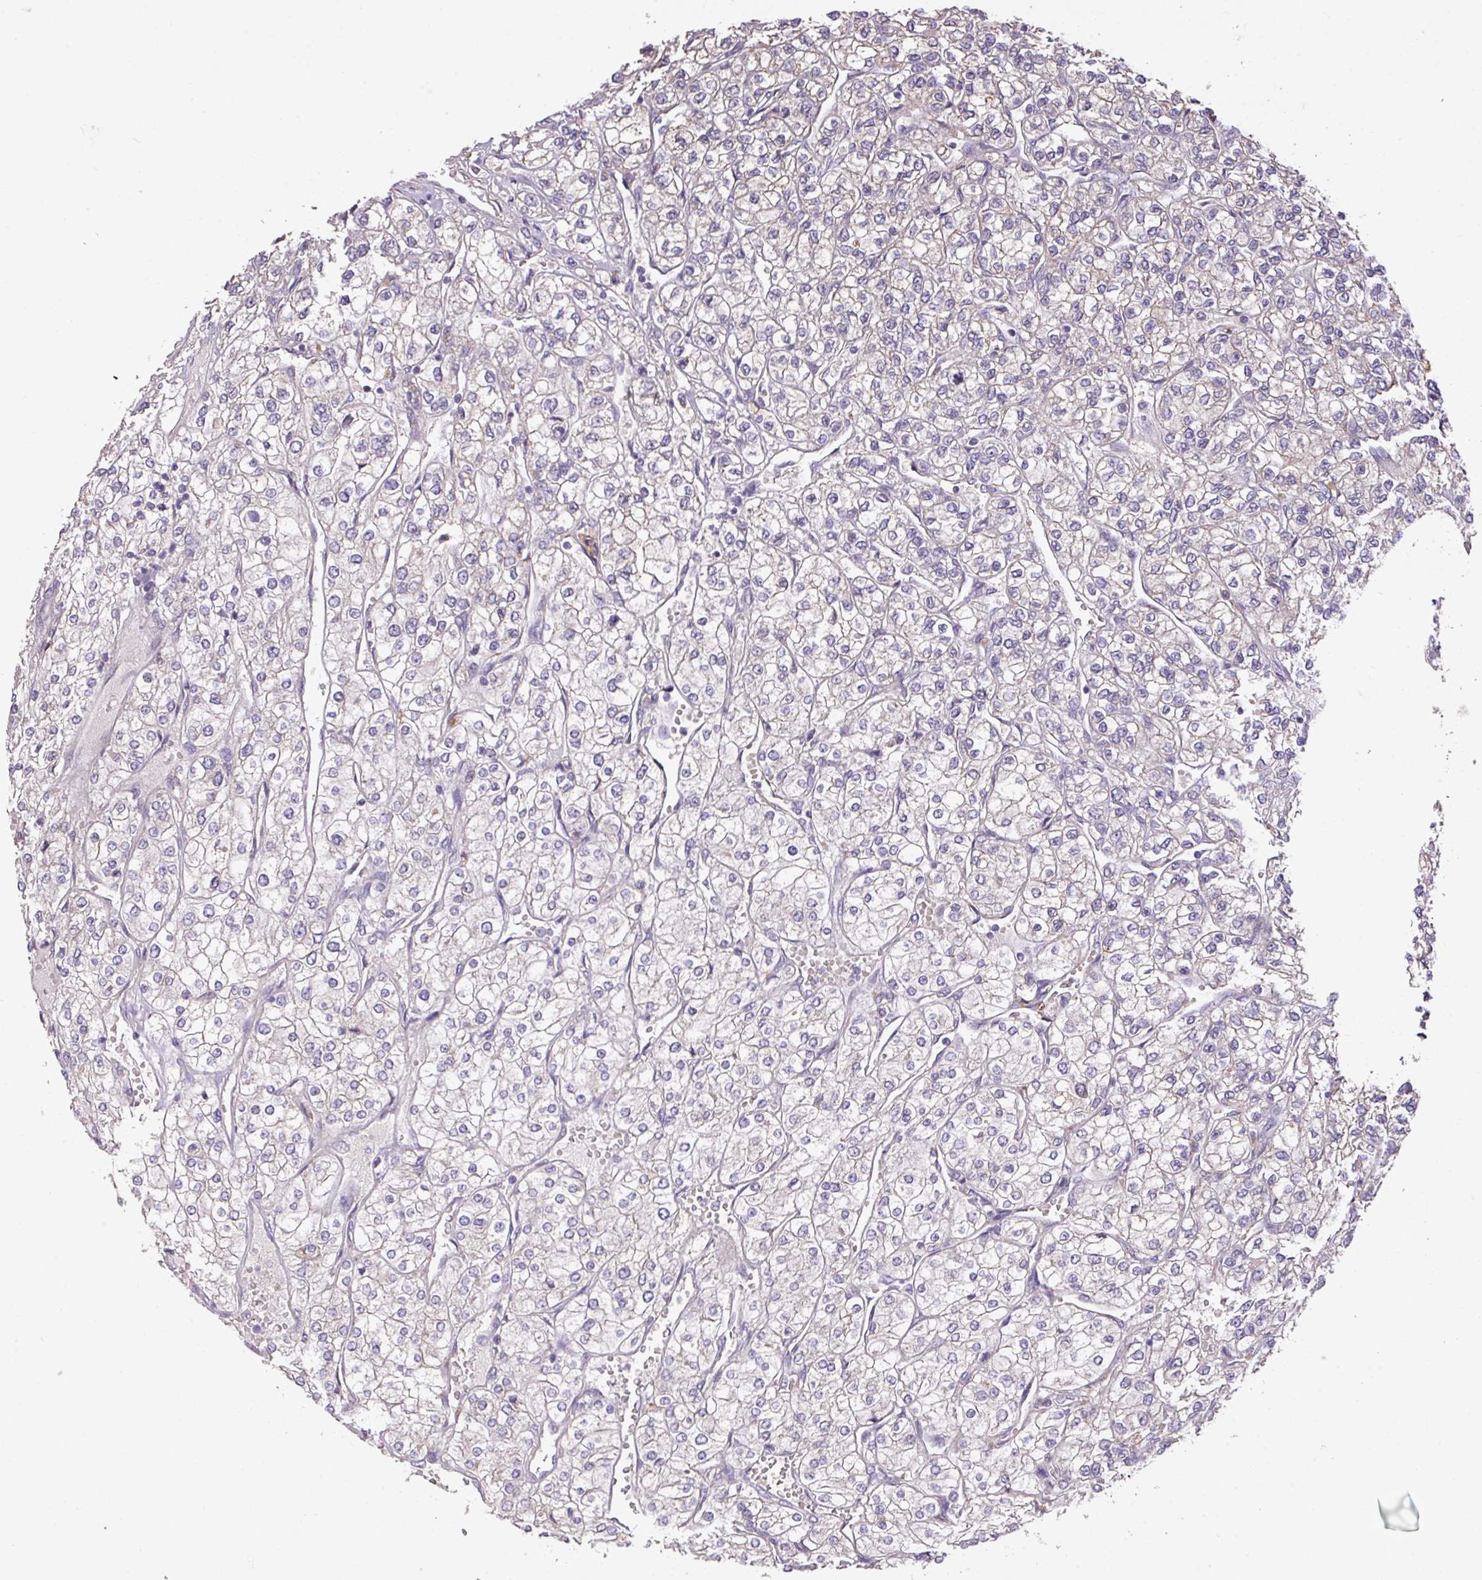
{"staining": {"intensity": "negative", "quantity": "none", "location": "none"}, "tissue": "renal cancer", "cell_type": "Tumor cells", "image_type": "cancer", "snomed": [{"axis": "morphology", "description": "Adenocarcinoma, NOS"}, {"axis": "topography", "description": "Kidney"}], "caption": "High magnification brightfield microscopy of renal adenocarcinoma stained with DAB (3,3'-diaminobenzidine) (brown) and counterstained with hematoxylin (blue): tumor cells show no significant positivity. (Brightfield microscopy of DAB IHC at high magnification).", "gene": "PRADC1", "patient": {"sex": "male", "age": 80}}